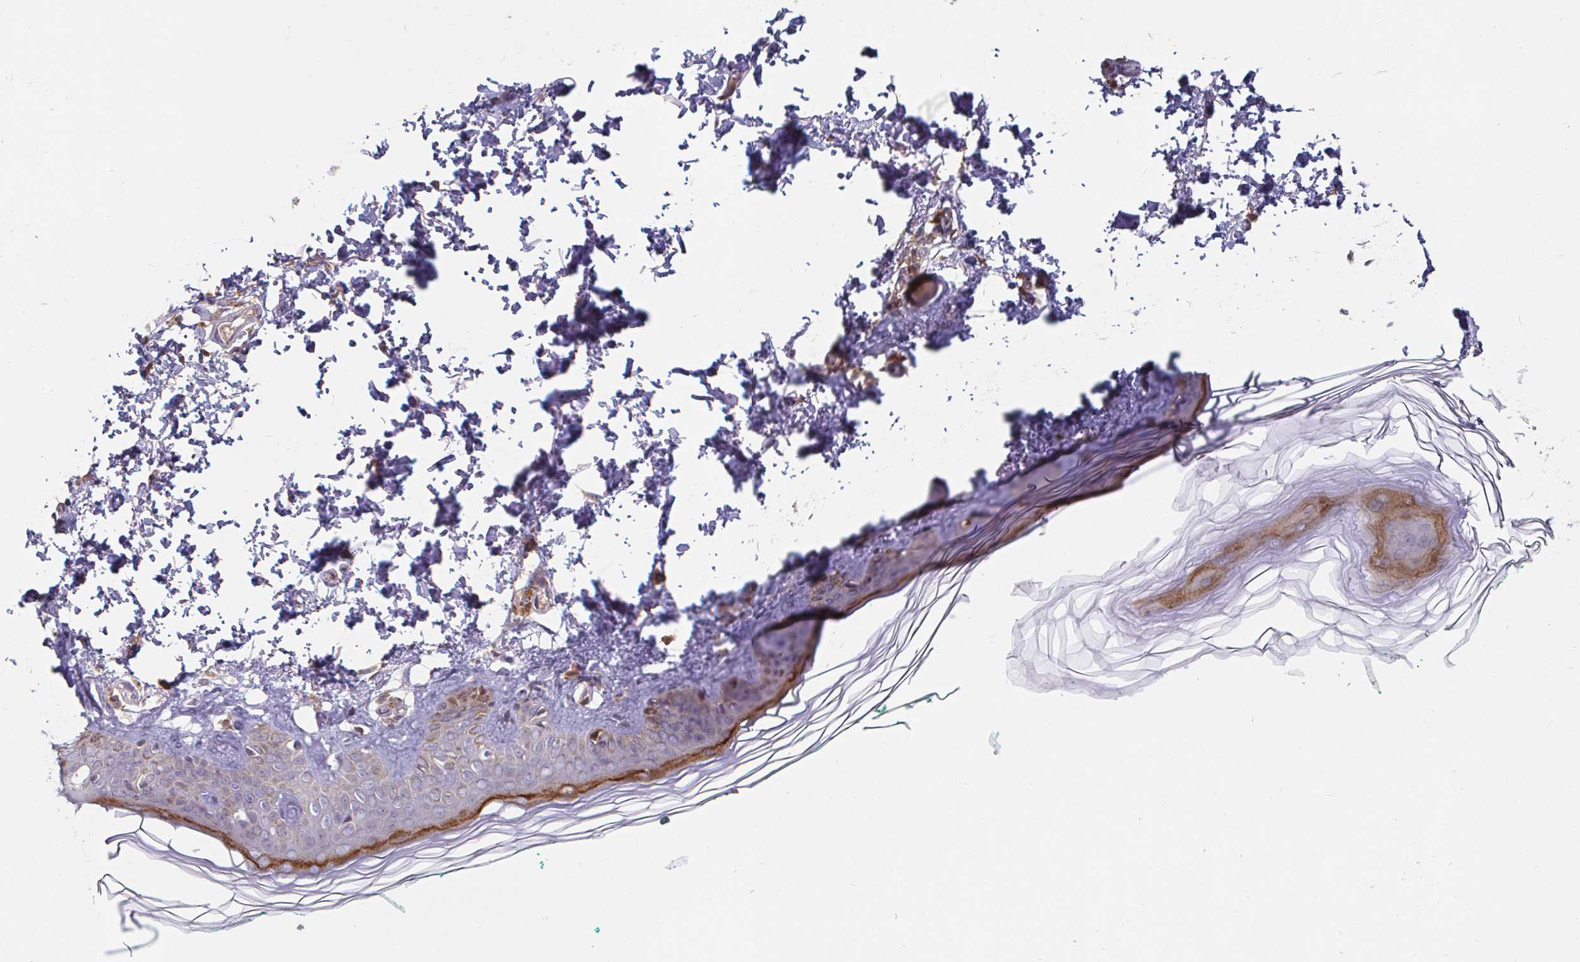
{"staining": {"intensity": "negative", "quantity": "none", "location": "none"}, "tissue": "skin", "cell_type": "Fibroblasts", "image_type": "normal", "snomed": [{"axis": "morphology", "description": "Normal tissue, NOS"}, {"axis": "topography", "description": "Skin"}, {"axis": "topography", "description": "Peripheral nerve tissue"}], "caption": "An immunohistochemistry histopathology image of benign skin is shown. There is no staining in fibroblasts of skin.", "gene": "CDH18", "patient": {"sex": "female", "age": 45}}